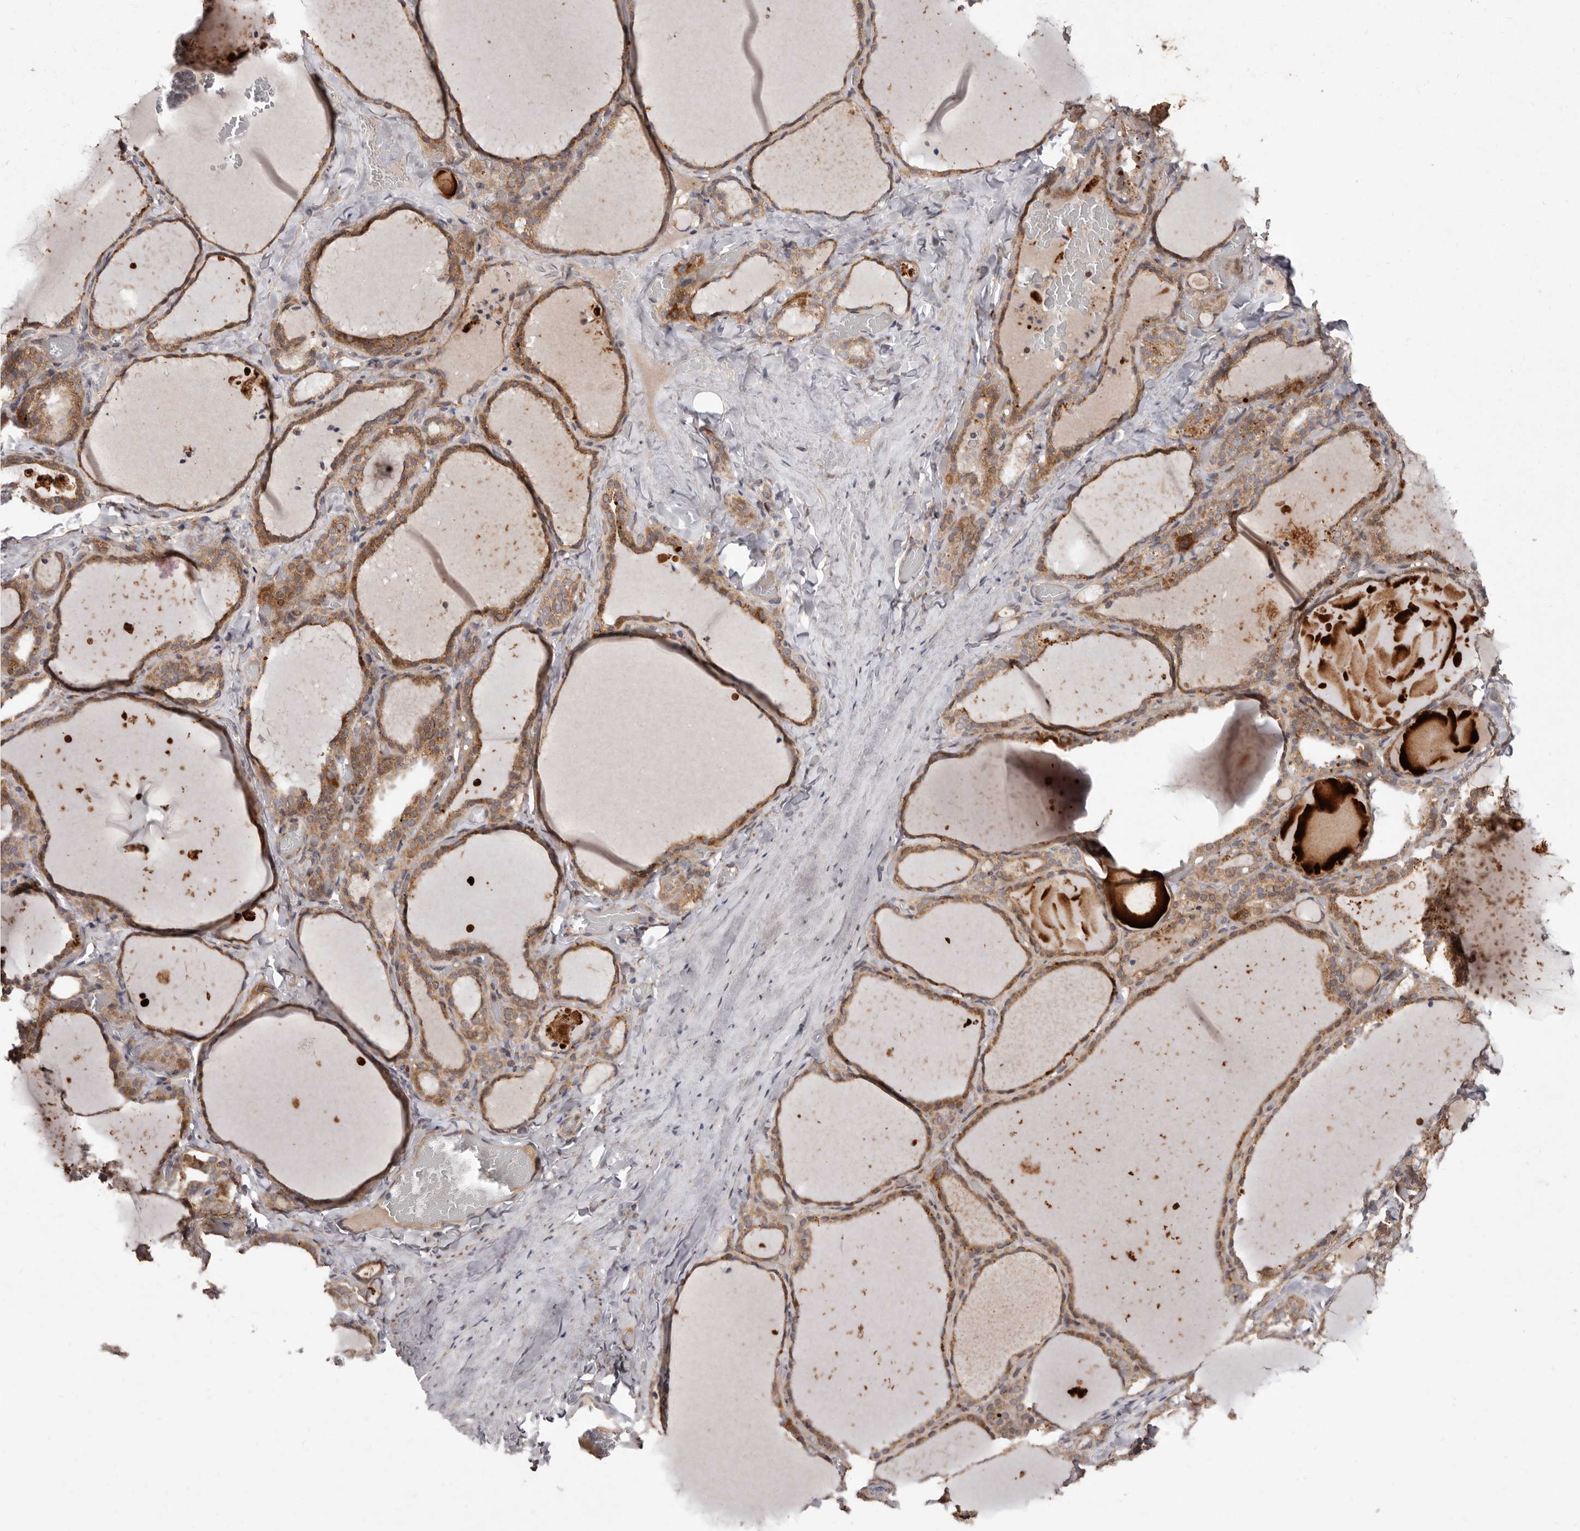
{"staining": {"intensity": "moderate", "quantity": ">75%", "location": "cytoplasmic/membranous"}, "tissue": "thyroid gland", "cell_type": "Glandular cells", "image_type": "normal", "snomed": [{"axis": "morphology", "description": "Normal tissue, NOS"}, {"axis": "topography", "description": "Thyroid gland"}], "caption": "A high-resolution micrograph shows immunohistochemistry staining of normal thyroid gland, which demonstrates moderate cytoplasmic/membranous positivity in approximately >75% of glandular cells. The staining is performed using DAB (3,3'-diaminobenzidine) brown chromogen to label protein expression. The nuclei are counter-stained blue using hematoxylin.", "gene": "FLAD1", "patient": {"sex": "female", "age": 22}}